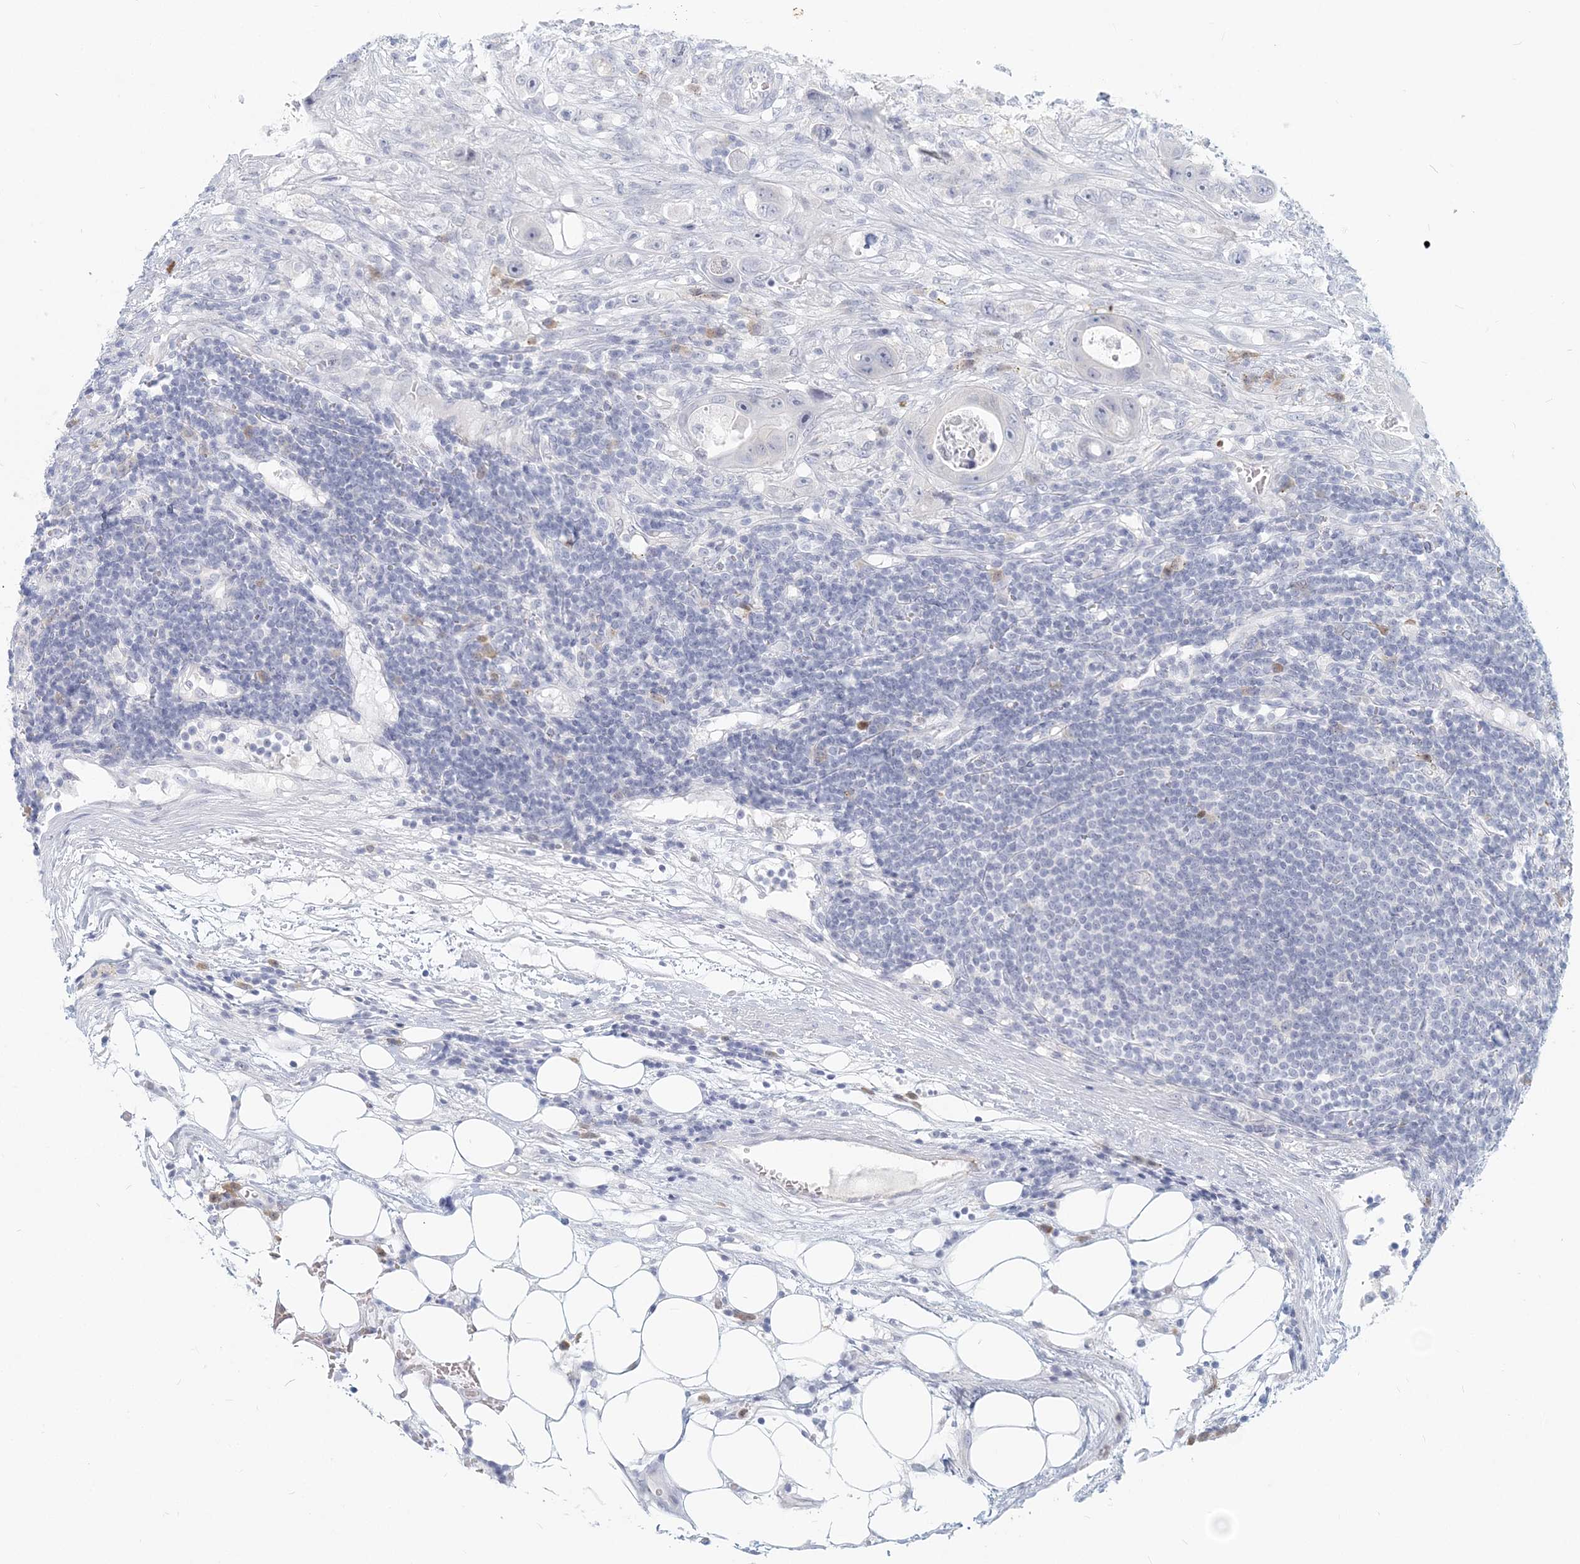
{"staining": {"intensity": "negative", "quantity": "none", "location": "none"}, "tissue": "colorectal cancer", "cell_type": "Tumor cells", "image_type": "cancer", "snomed": [{"axis": "morphology", "description": "Adenocarcinoma, NOS"}, {"axis": "topography", "description": "Colon"}], "caption": "Image shows no significant protein positivity in tumor cells of colorectal cancer (adenocarcinoma).", "gene": "GMPPA", "patient": {"sex": "female", "age": 46}}